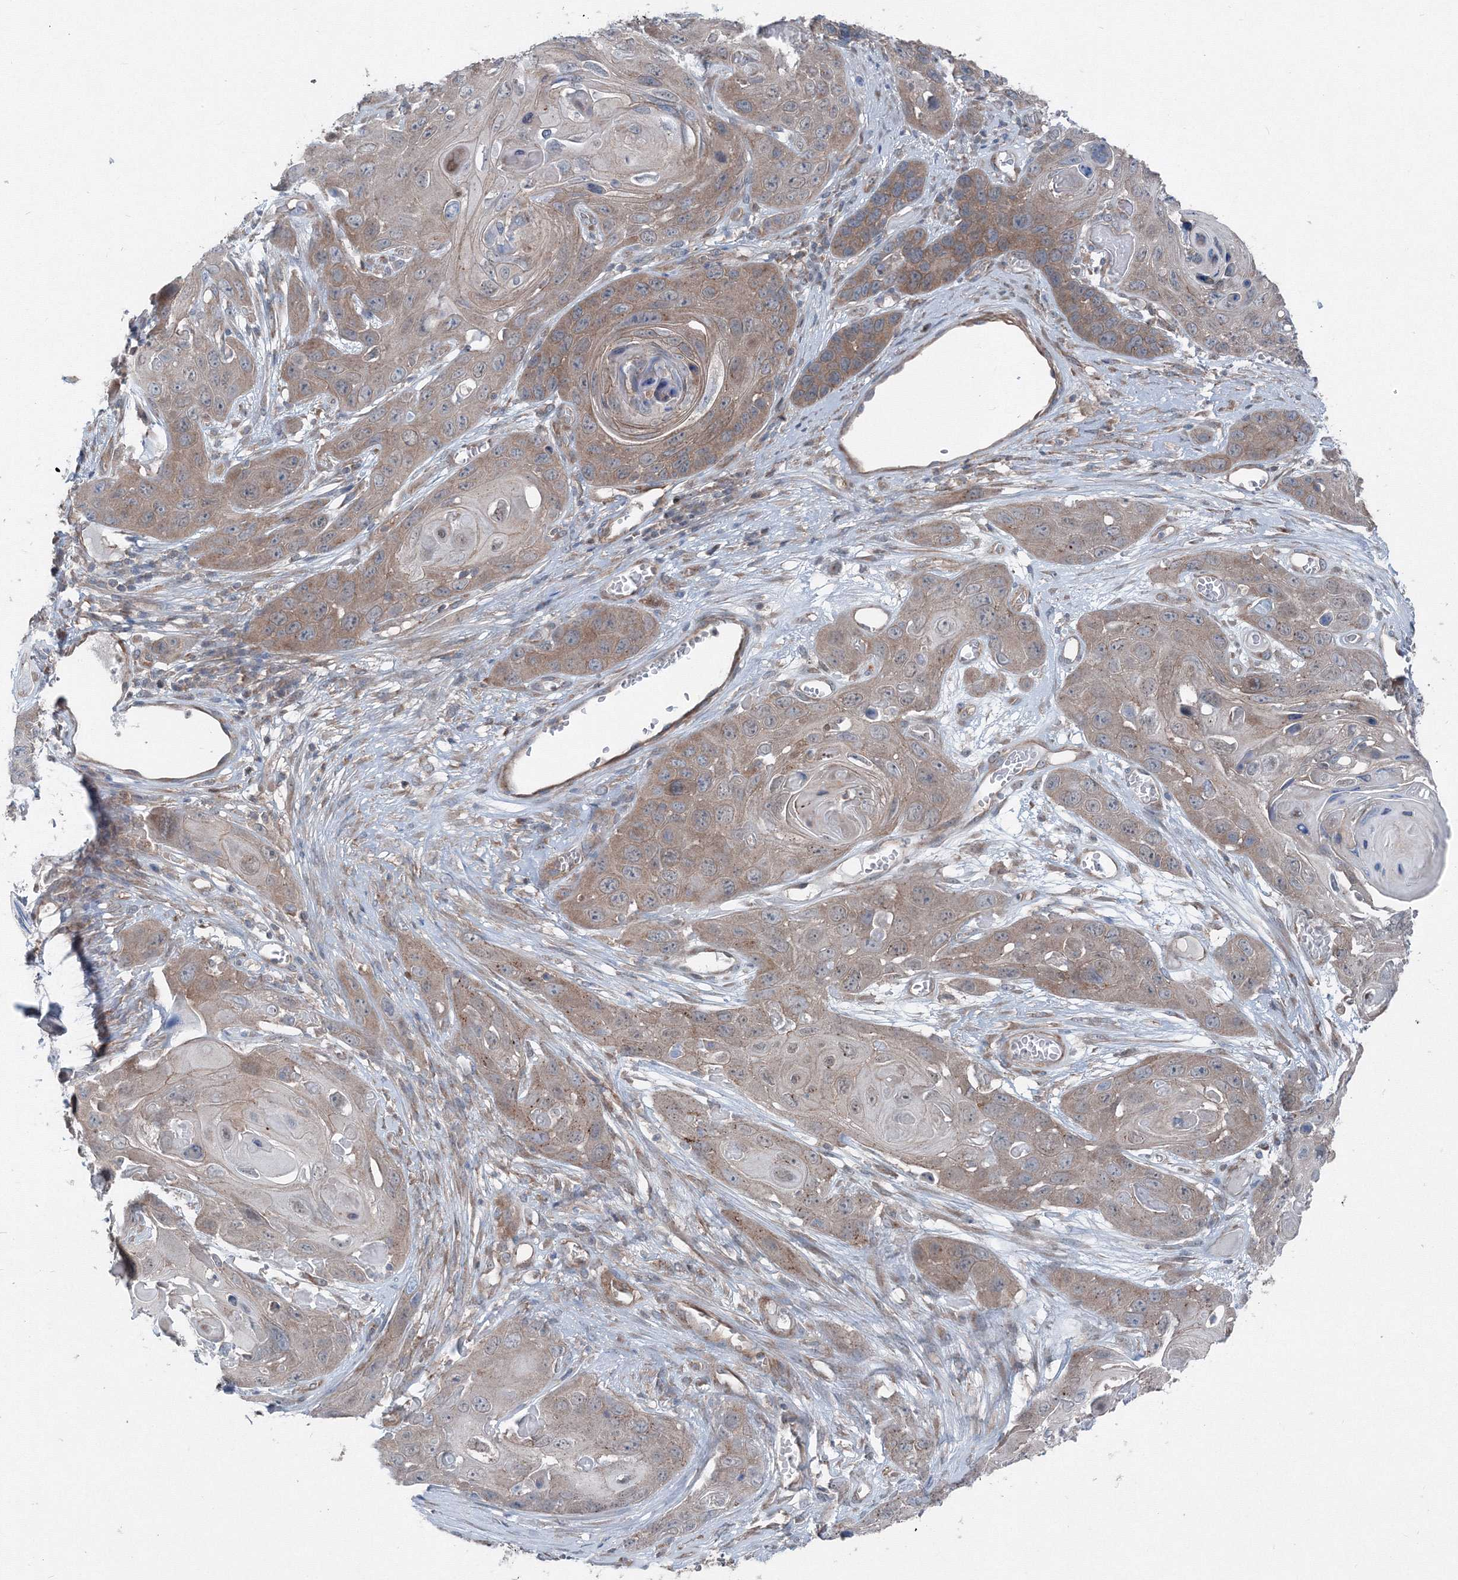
{"staining": {"intensity": "moderate", "quantity": "25%-75%", "location": "cytoplasmic/membranous"}, "tissue": "skin cancer", "cell_type": "Tumor cells", "image_type": "cancer", "snomed": [{"axis": "morphology", "description": "Squamous cell carcinoma, NOS"}, {"axis": "topography", "description": "Skin"}], "caption": "Moderate cytoplasmic/membranous staining for a protein is appreciated in about 25%-75% of tumor cells of skin cancer using immunohistochemistry (IHC).", "gene": "TPRKB", "patient": {"sex": "male", "age": 55}}